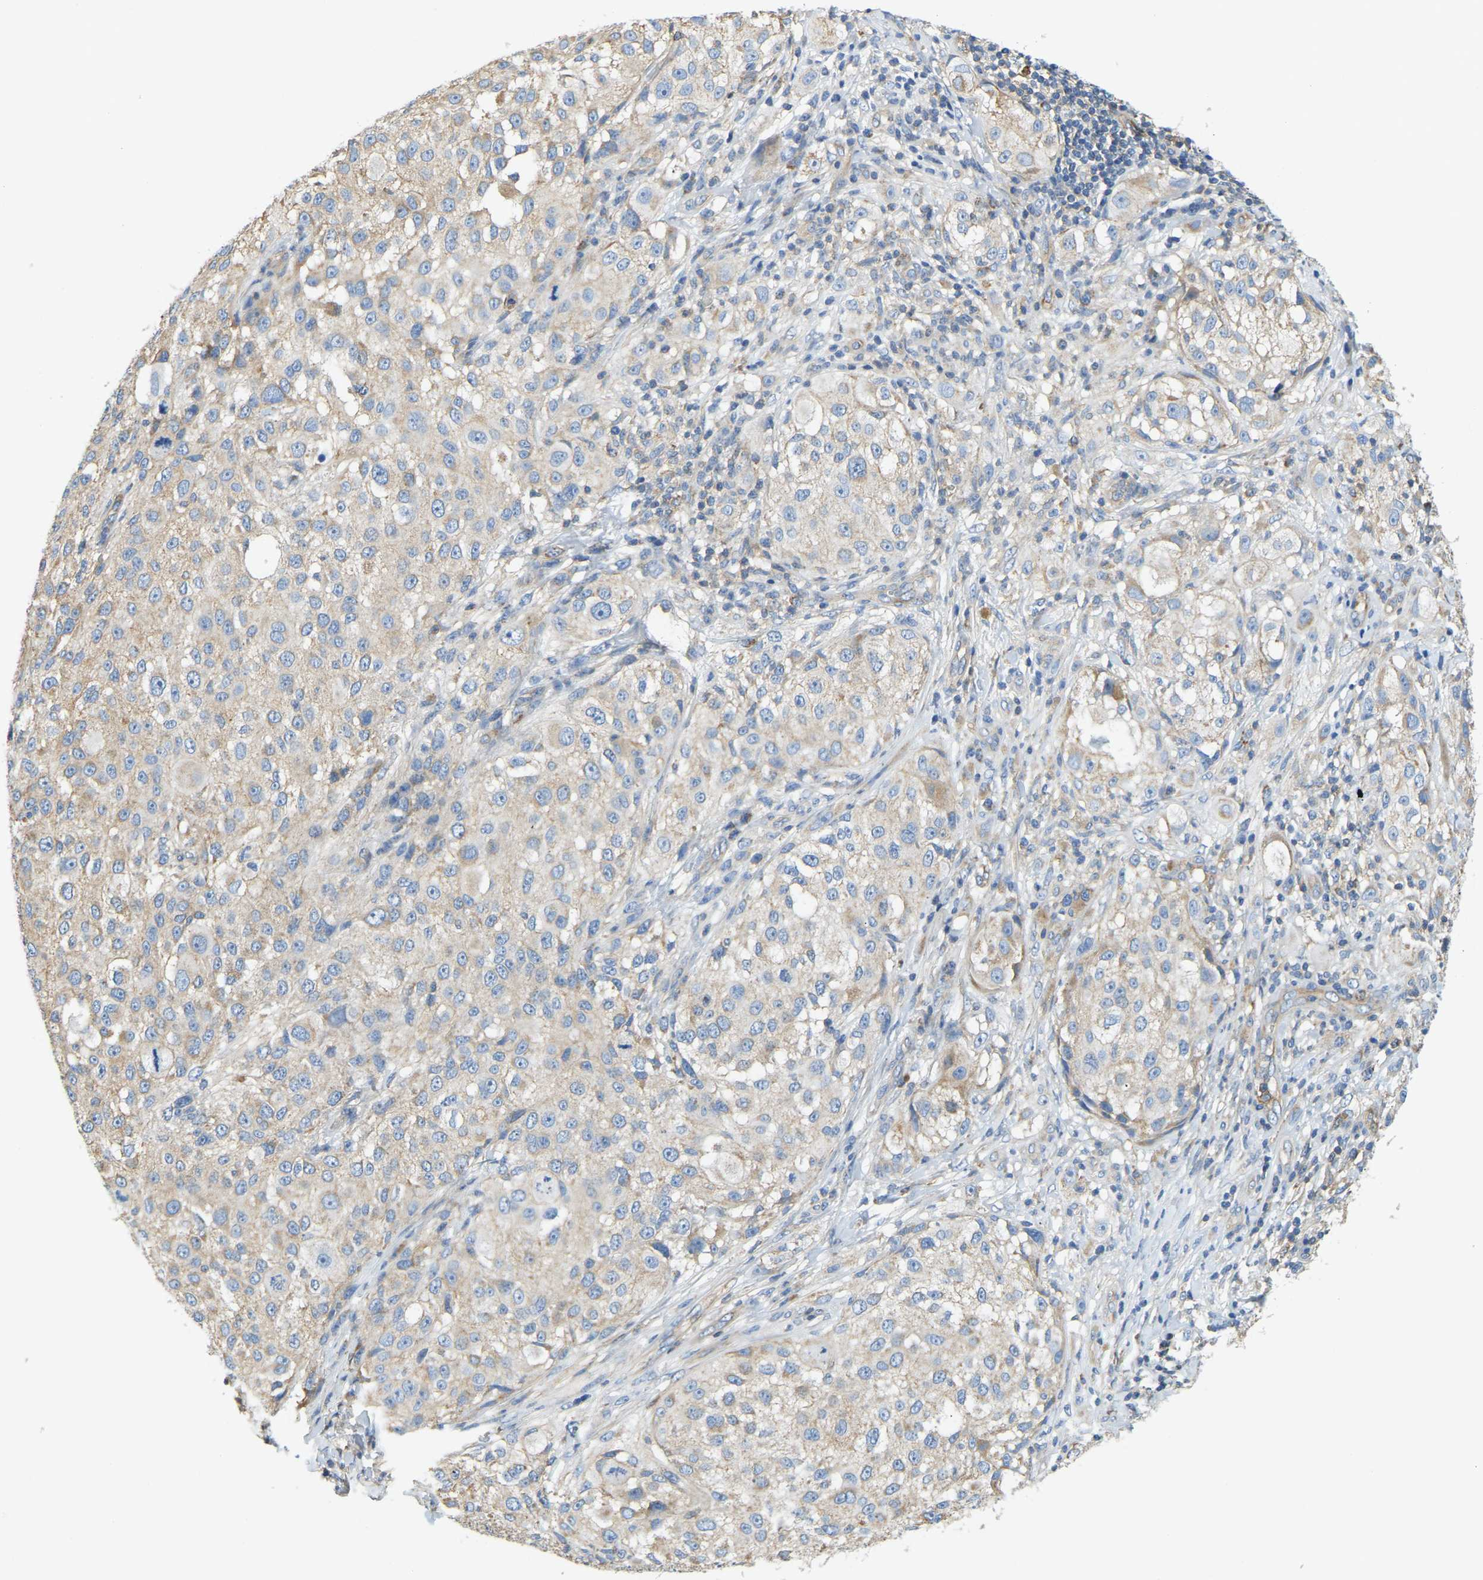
{"staining": {"intensity": "weak", "quantity": "25%-75%", "location": "cytoplasmic/membranous"}, "tissue": "melanoma", "cell_type": "Tumor cells", "image_type": "cancer", "snomed": [{"axis": "morphology", "description": "Necrosis, NOS"}, {"axis": "morphology", "description": "Malignant melanoma, NOS"}, {"axis": "topography", "description": "Skin"}], "caption": "Immunohistochemical staining of malignant melanoma exhibits low levels of weak cytoplasmic/membranous protein positivity in about 25%-75% of tumor cells.", "gene": "AHNAK", "patient": {"sex": "female", "age": 87}}